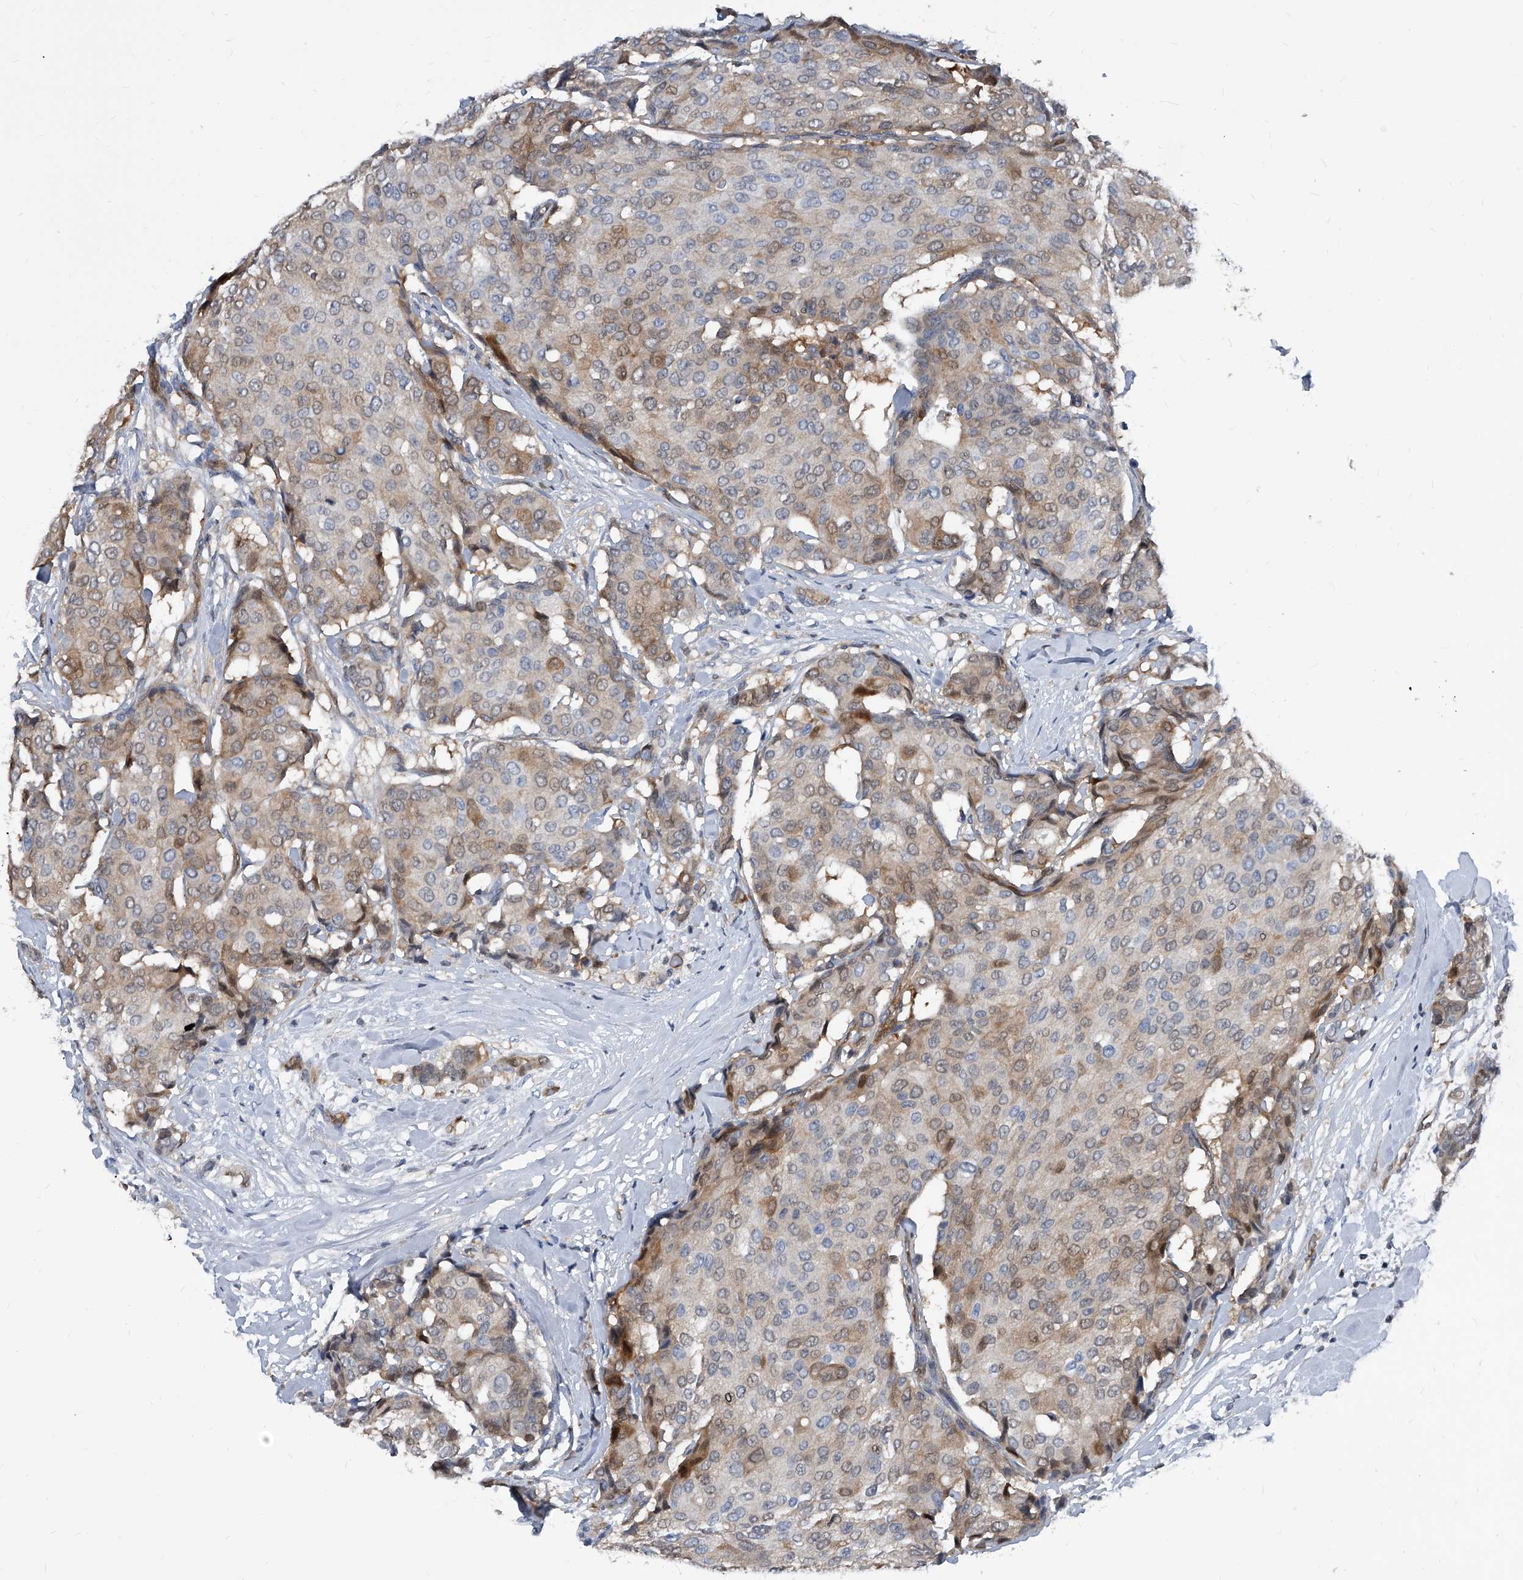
{"staining": {"intensity": "moderate", "quantity": "25%-75%", "location": "cytoplasmic/membranous,nuclear"}, "tissue": "breast cancer", "cell_type": "Tumor cells", "image_type": "cancer", "snomed": [{"axis": "morphology", "description": "Duct carcinoma"}, {"axis": "topography", "description": "Breast"}], "caption": "Tumor cells demonstrate medium levels of moderate cytoplasmic/membranous and nuclear staining in approximately 25%-75% of cells in human breast cancer.", "gene": "MAP2K6", "patient": {"sex": "female", "age": 75}}